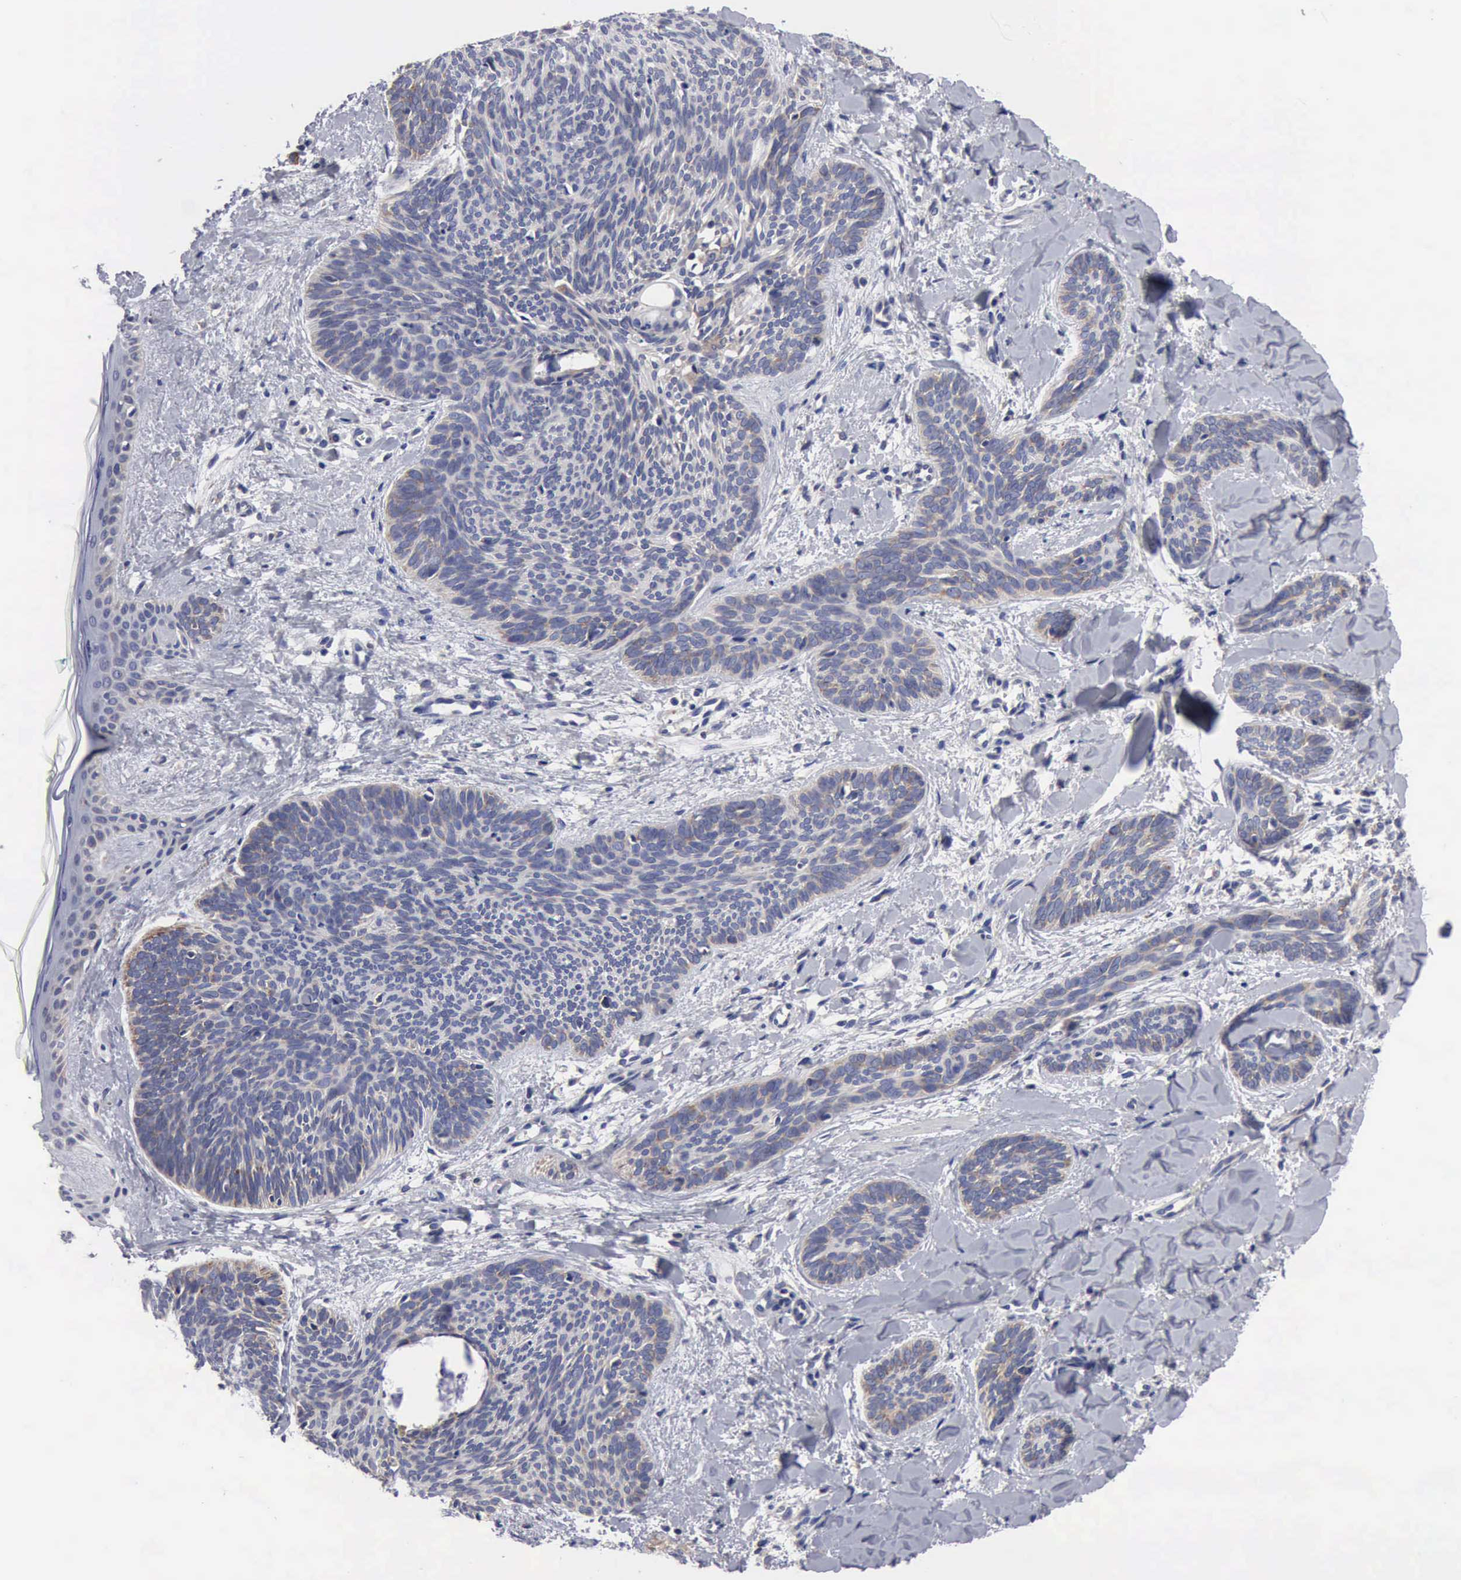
{"staining": {"intensity": "moderate", "quantity": "25%-75%", "location": "cytoplasmic/membranous"}, "tissue": "skin cancer", "cell_type": "Tumor cells", "image_type": "cancer", "snomed": [{"axis": "morphology", "description": "Basal cell carcinoma"}, {"axis": "topography", "description": "Skin"}], "caption": "Immunohistochemistry (IHC) micrograph of human skin cancer stained for a protein (brown), which exhibits medium levels of moderate cytoplasmic/membranous staining in about 25%-75% of tumor cells.", "gene": "TXLNG", "patient": {"sex": "female", "age": 81}}